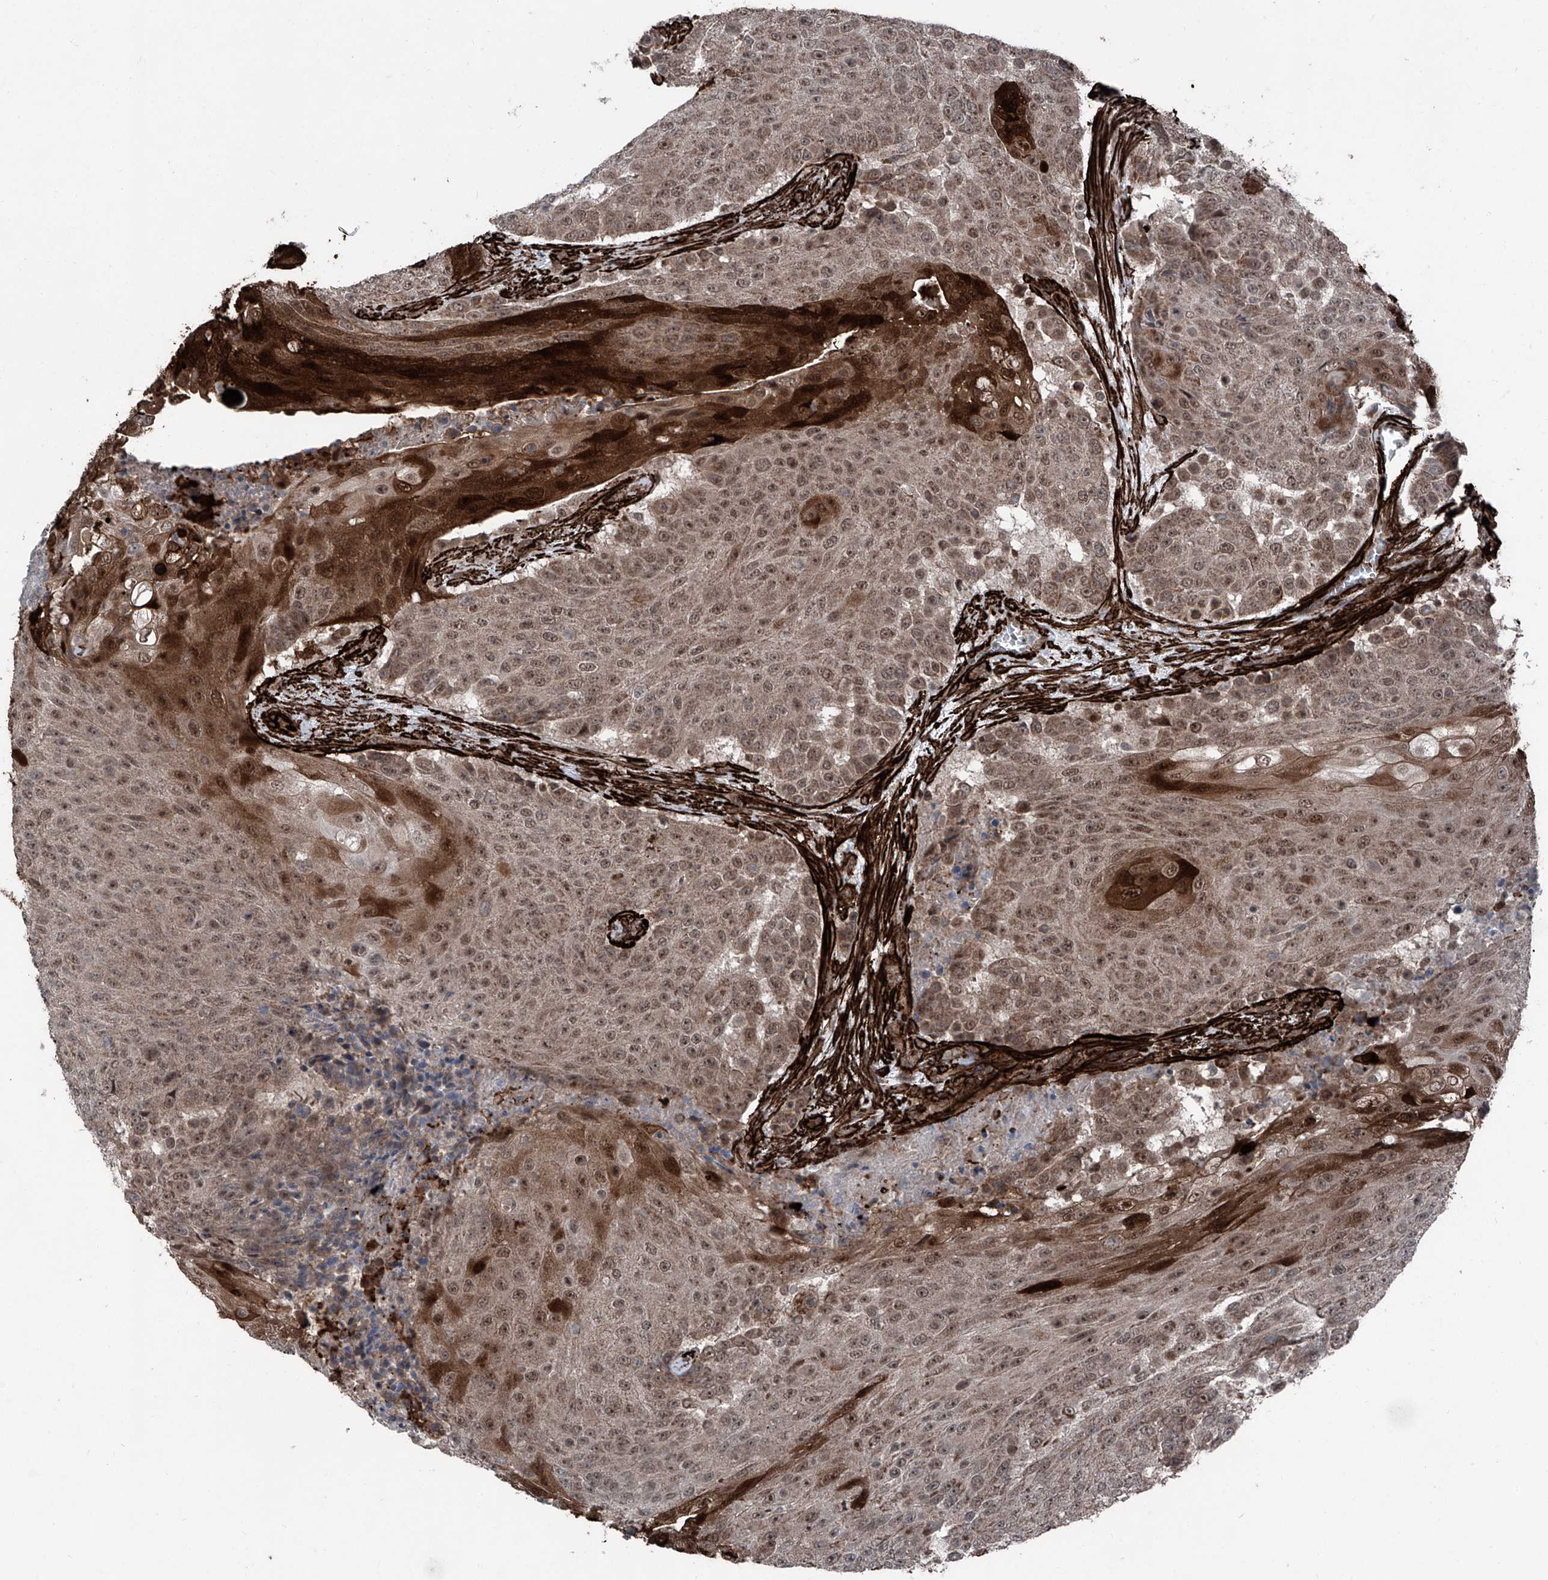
{"staining": {"intensity": "moderate", "quantity": ">75%", "location": "cytoplasmic/membranous,nuclear"}, "tissue": "urothelial cancer", "cell_type": "Tumor cells", "image_type": "cancer", "snomed": [{"axis": "morphology", "description": "Urothelial carcinoma, High grade"}, {"axis": "topography", "description": "Urinary bladder"}], "caption": "Urothelial cancer tissue demonstrates moderate cytoplasmic/membranous and nuclear staining in about >75% of tumor cells", "gene": "COA7", "patient": {"sex": "female", "age": 63}}